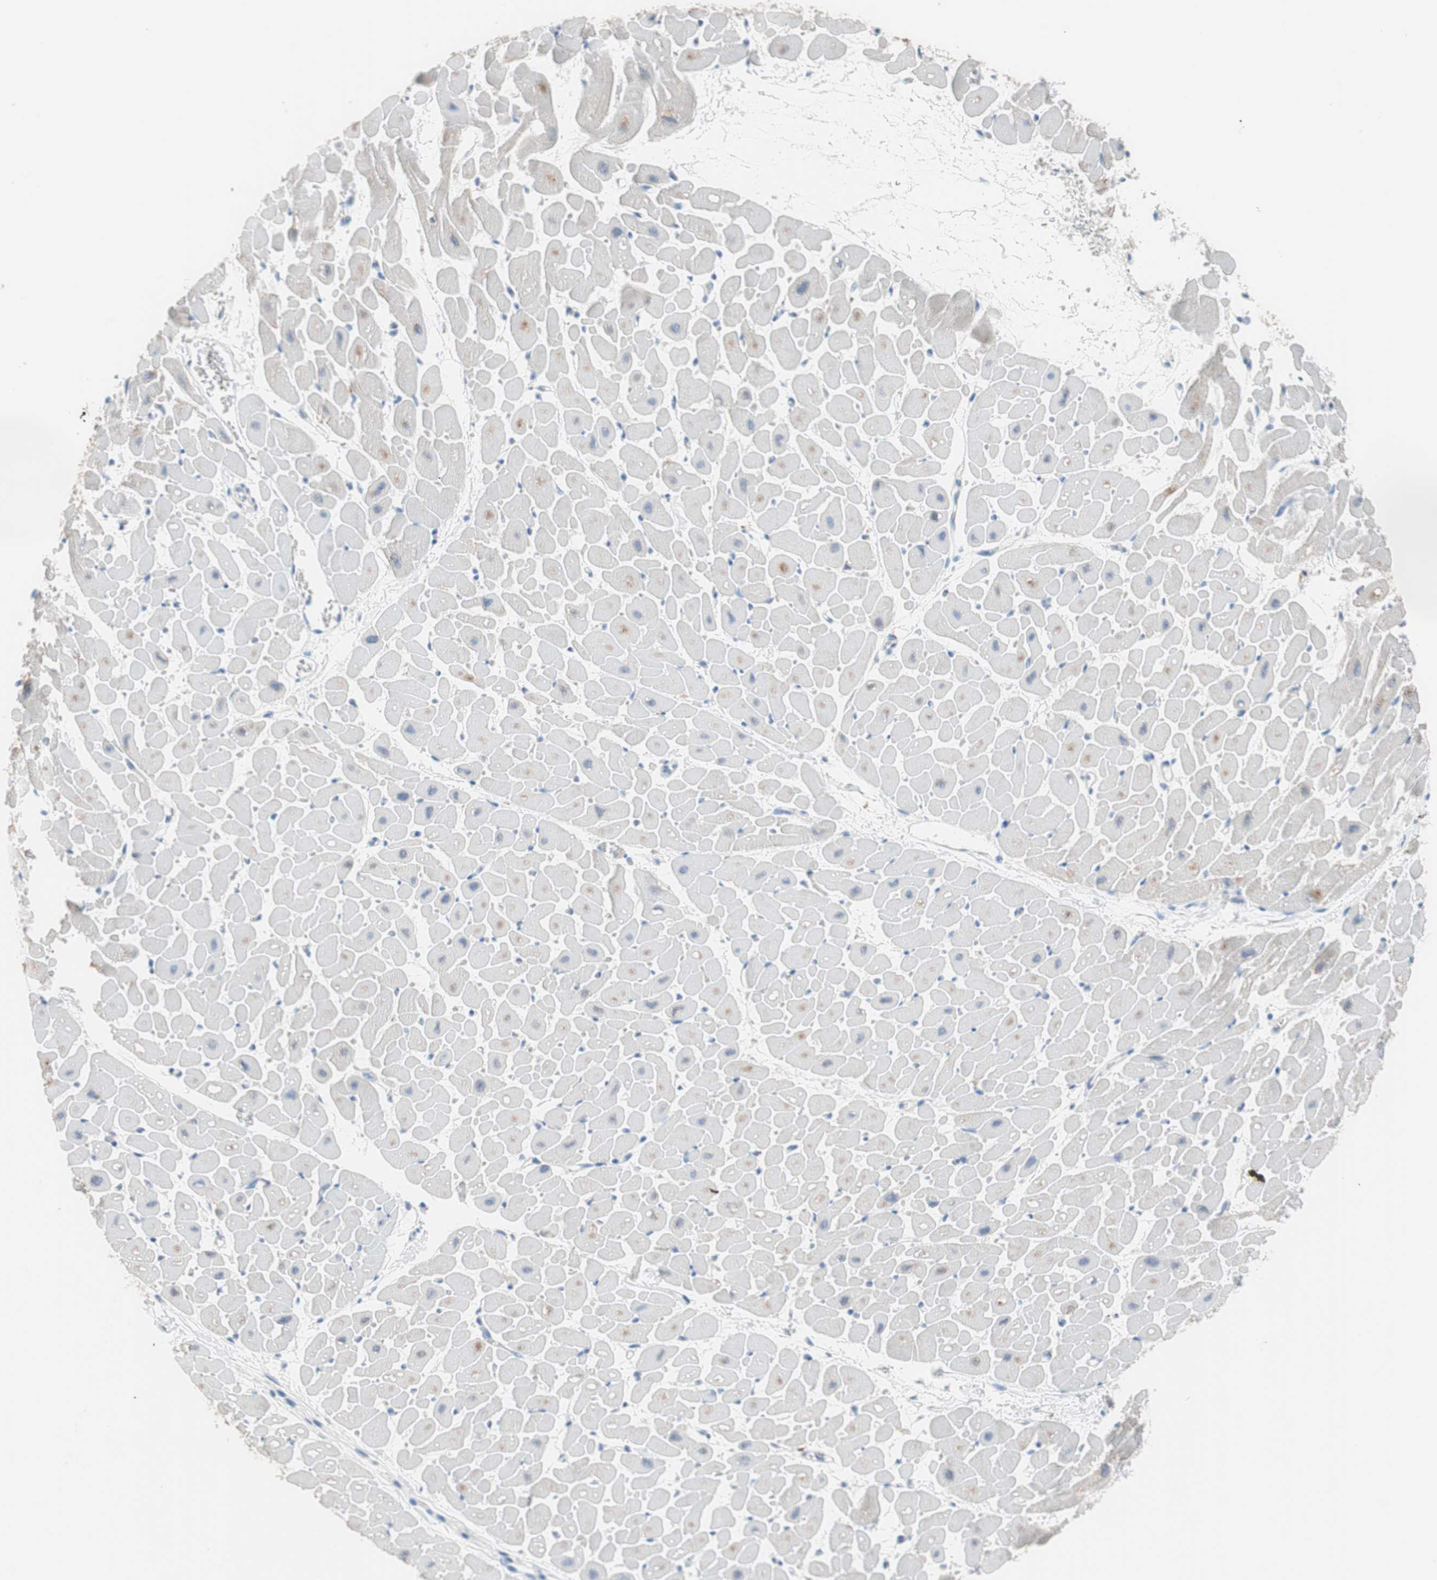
{"staining": {"intensity": "weak", "quantity": "<25%", "location": "cytoplasmic/membranous"}, "tissue": "heart muscle", "cell_type": "Cardiomyocytes", "image_type": "normal", "snomed": [{"axis": "morphology", "description": "Normal tissue, NOS"}, {"axis": "topography", "description": "Heart"}], "caption": "This image is of normal heart muscle stained with IHC to label a protein in brown with the nuclei are counter-stained blue. There is no positivity in cardiomyocytes.", "gene": "CLEC4D", "patient": {"sex": "male", "age": 45}}